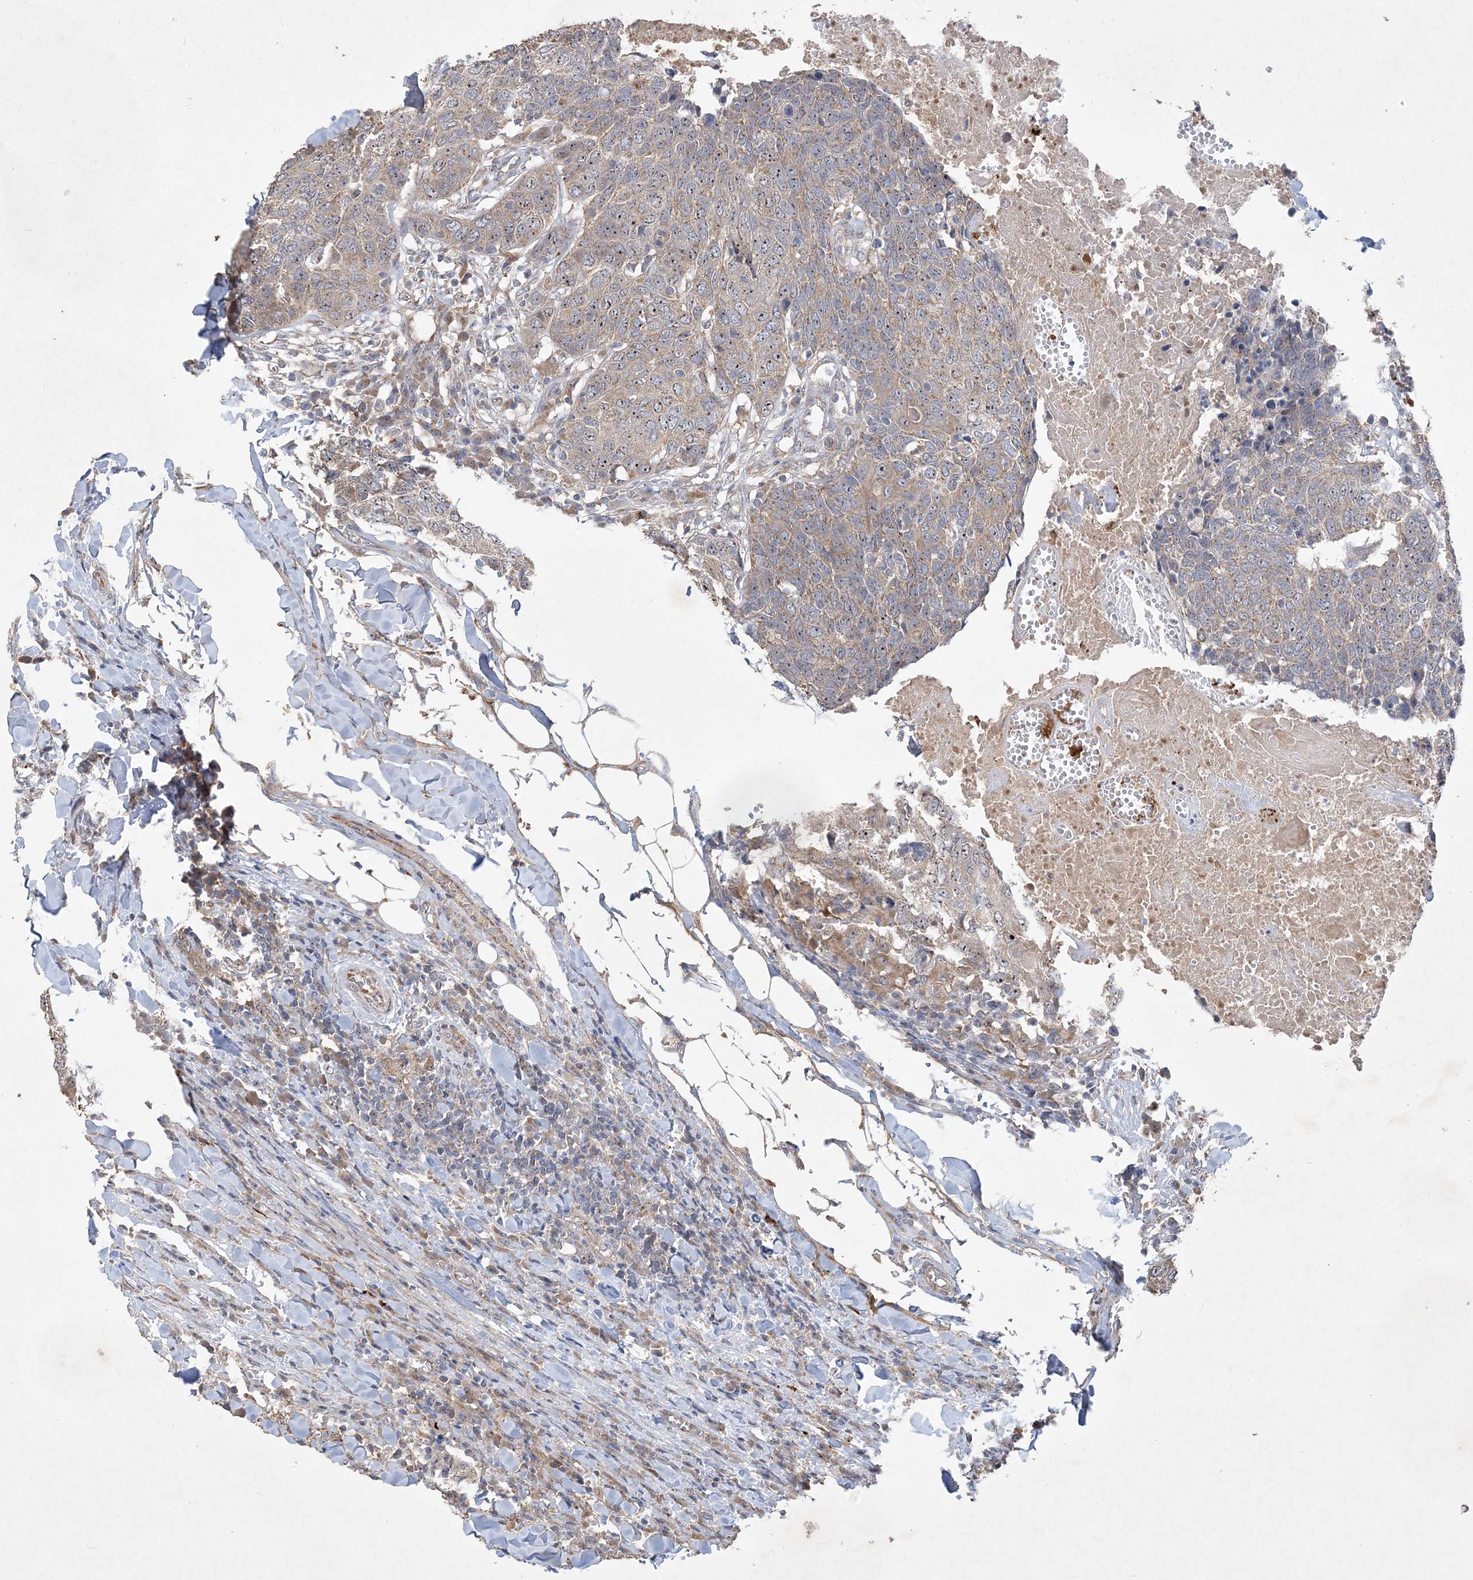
{"staining": {"intensity": "weak", "quantity": ">75%", "location": "cytoplasmic/membranous,nuclear"}, "tissue": "head and neck cancer", "cell_type": "Tumor cells", "image_type": "cancer", "snomed": [{"axis": "morphology", "description": "Squamous cell carcinoma, NOS"}, {"axis": "topography", "description": "Head-Neck"}], "caption": "Weak cytoplasmic/membranous and nuclear protein staining is seen in approximately >75% of tumor cells in head and neck squamous cell carcinoma.", "gene": "FEZ2", "patient": {"sex": "male", "age": 66}}